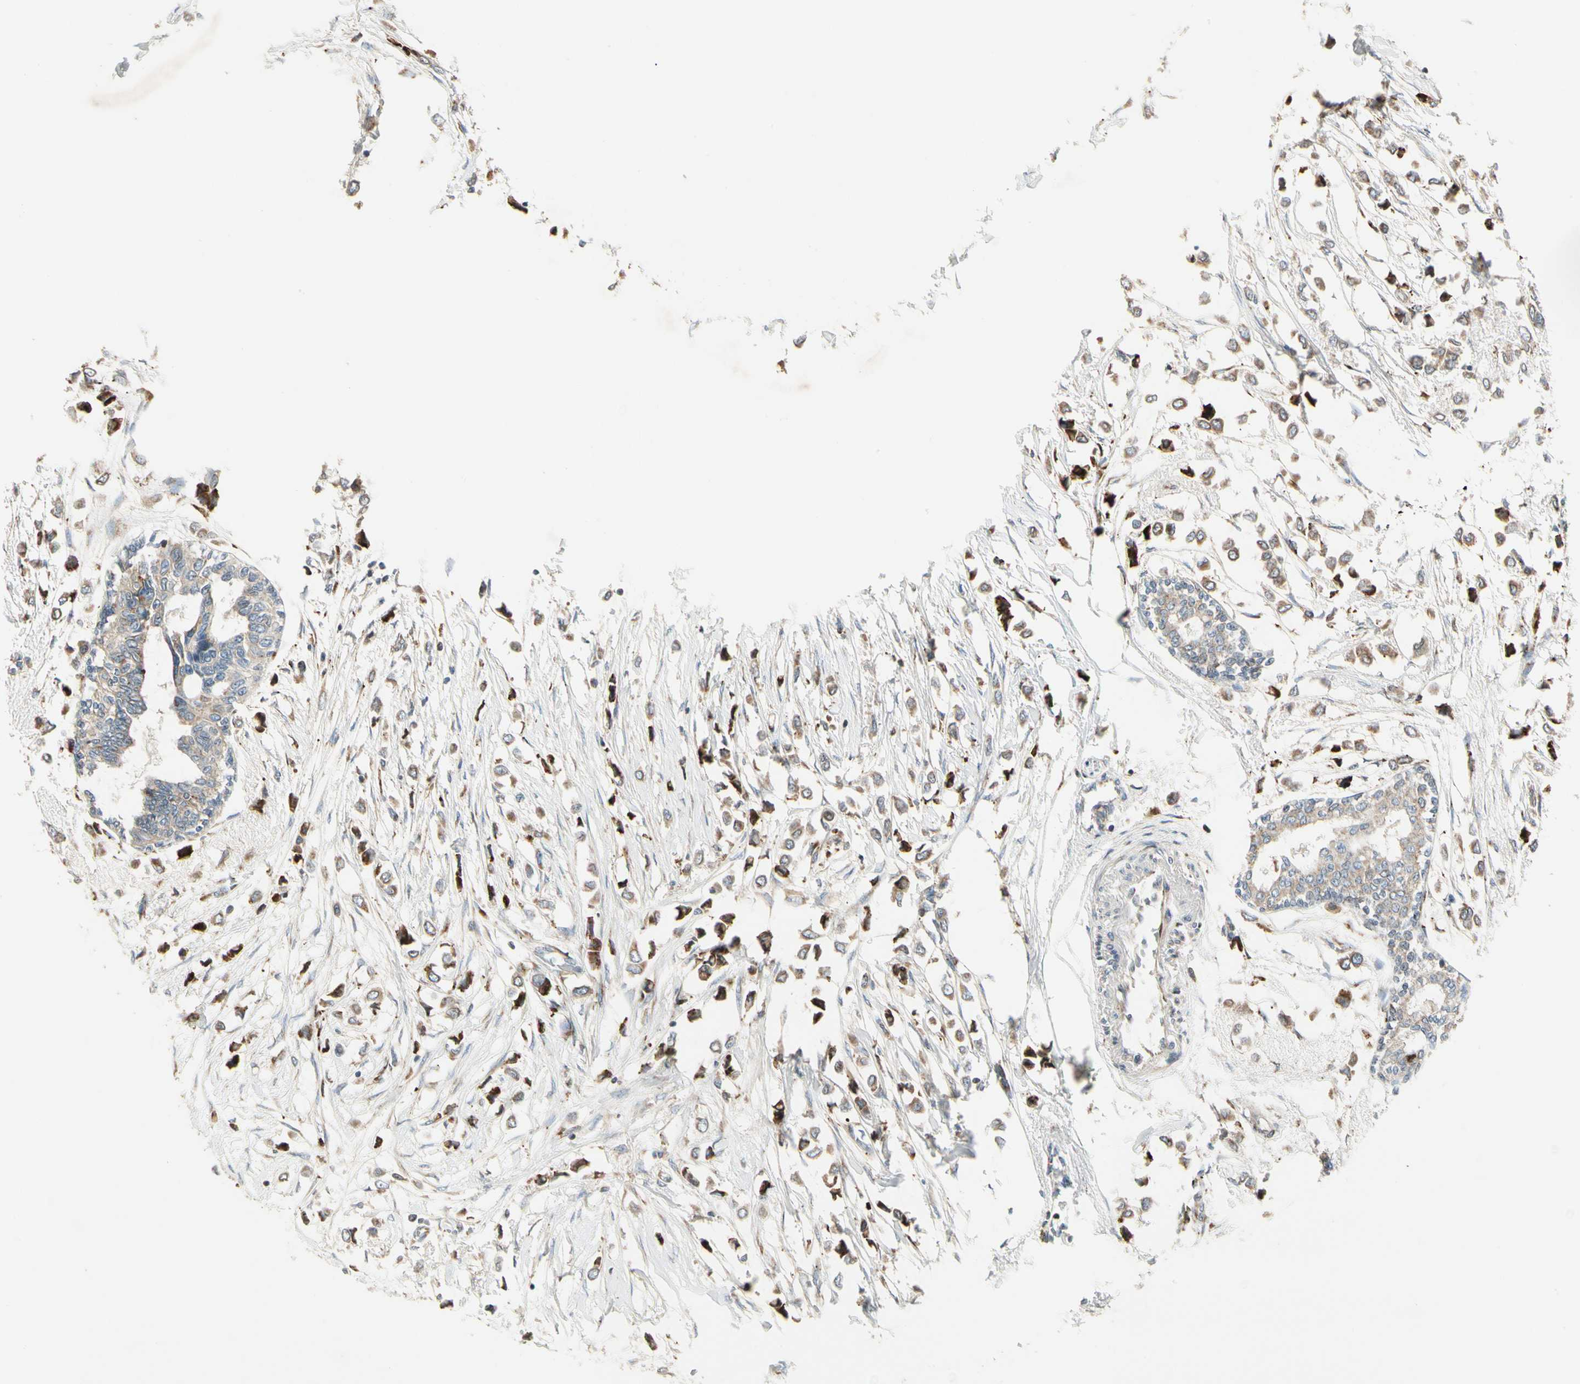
{"staining": {"intensity": "moderate", "quantity": ">75%", "location": "cytoplasmic/membranous"}, "tissue": "breast cancer", "cell_type": "Tumor cells", "image_type": "cancer", "snomed": [{"axis": "morphology", "description": "Lobular carcinoma"}, {"axis": "topography", "description": "Breast"}], "caption": "There is medium levels of moderate cytoplasmic/membranous positivity in tumor cells of breast cancer, as demonstrated by immunohistochemical staining (brown color).", "gene": "MRPL9", "patient": {"sex": "female", "age": 51}}